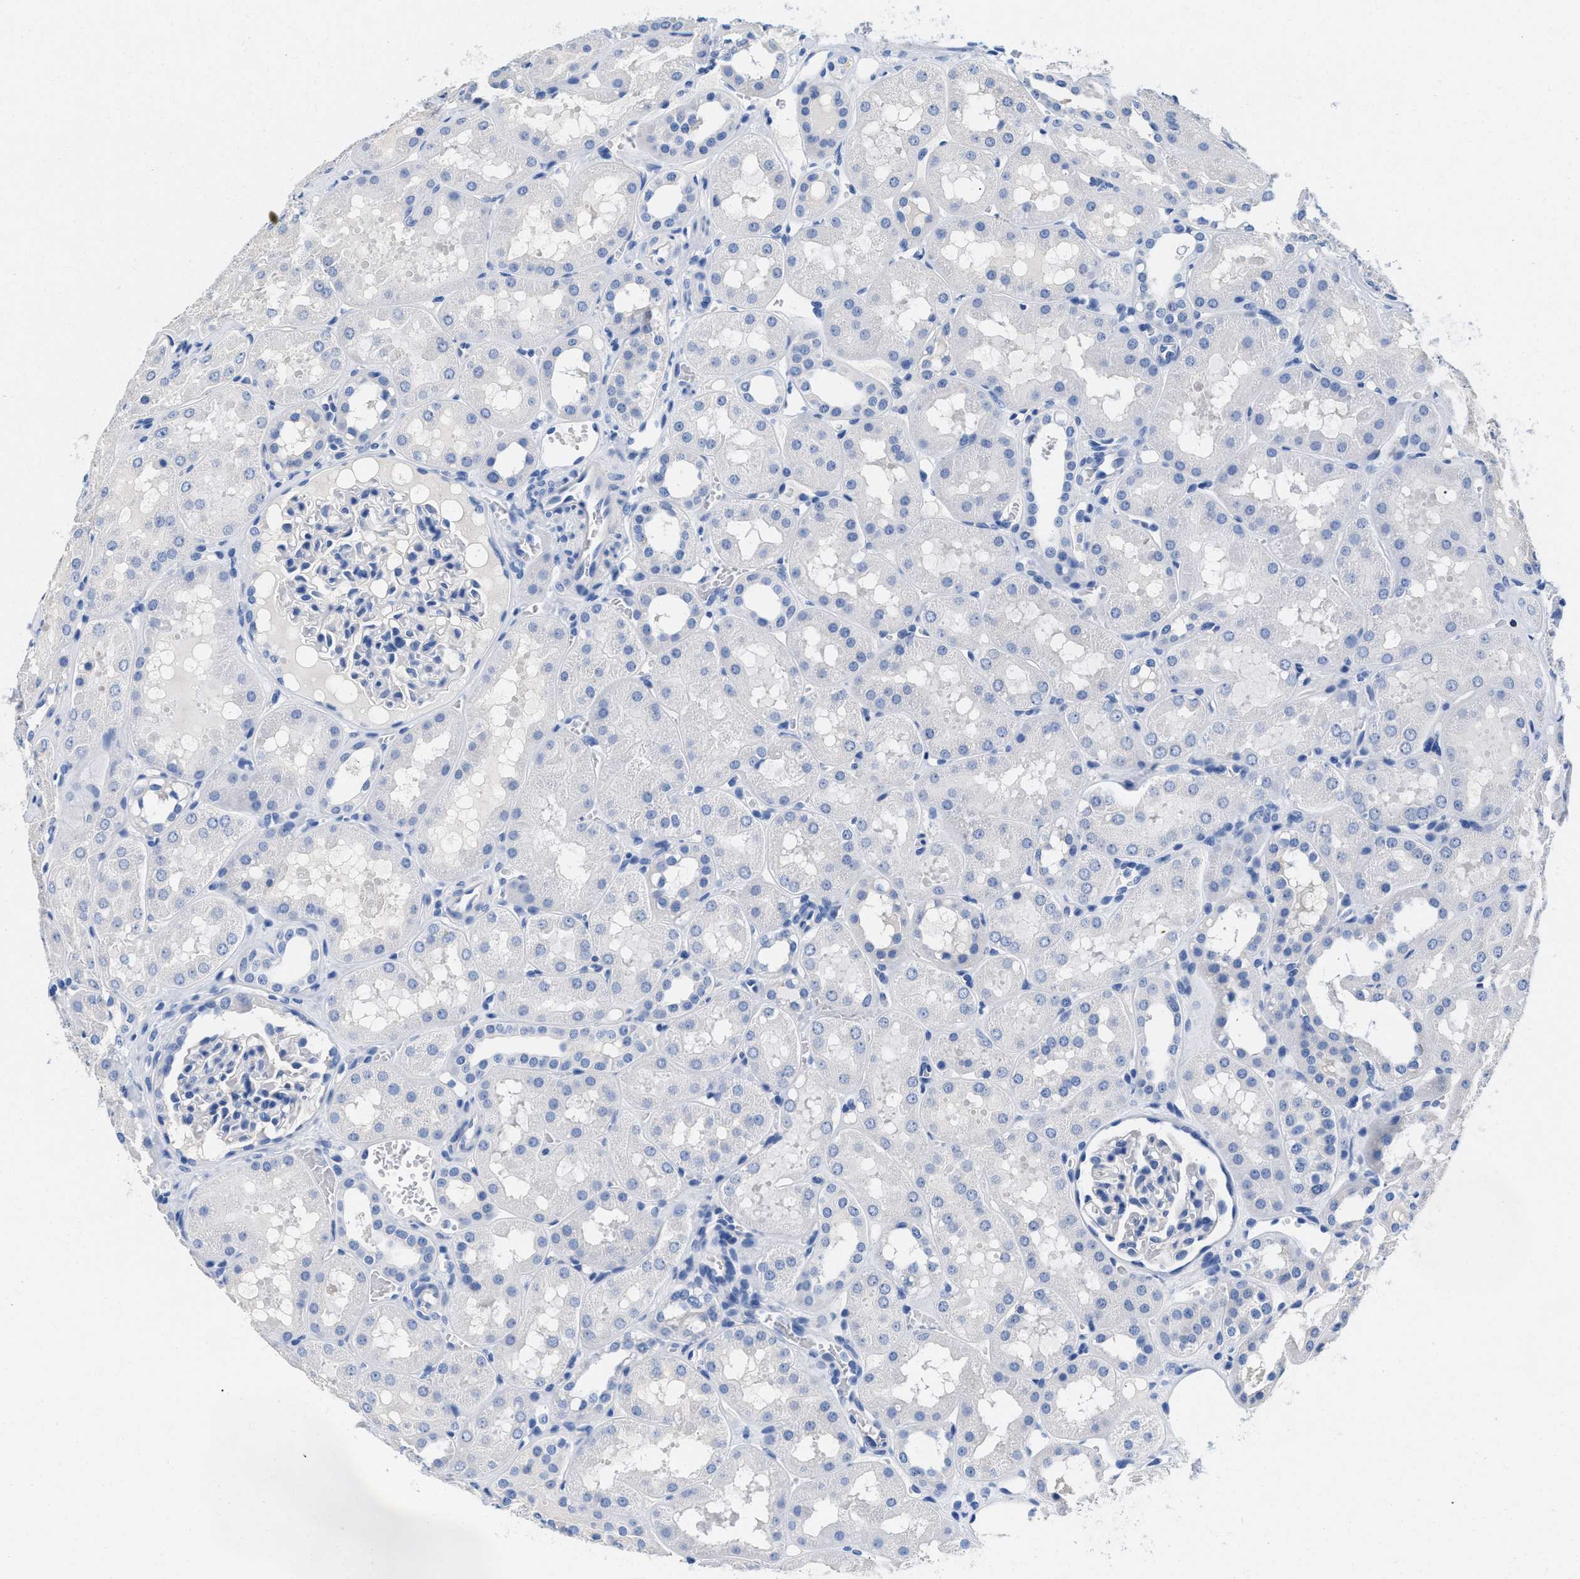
{"staining": {"intensity": "negative", "quantity": "none", "location": "none"}, "tissue": "kidney", "cell_type": "Cells in glomeruli", "image_type": "normal", "snomed": [{"axis": "morphology", "description": "Normal tissue, NOS"}, {"axis": "topography", "description": "Kidney"}, {"axis": "topography", "description": "Urinary bladder"}], "caption": "This is a micrograph of immunohistochemistry (IHC) staining of normal kidney, which shows no expression in cells in glomeruli. (DAB immunohistochemistry (IHC), high magnification).", "gene": "SLFN13", "patient": {"sex": "male", "age": 16}}